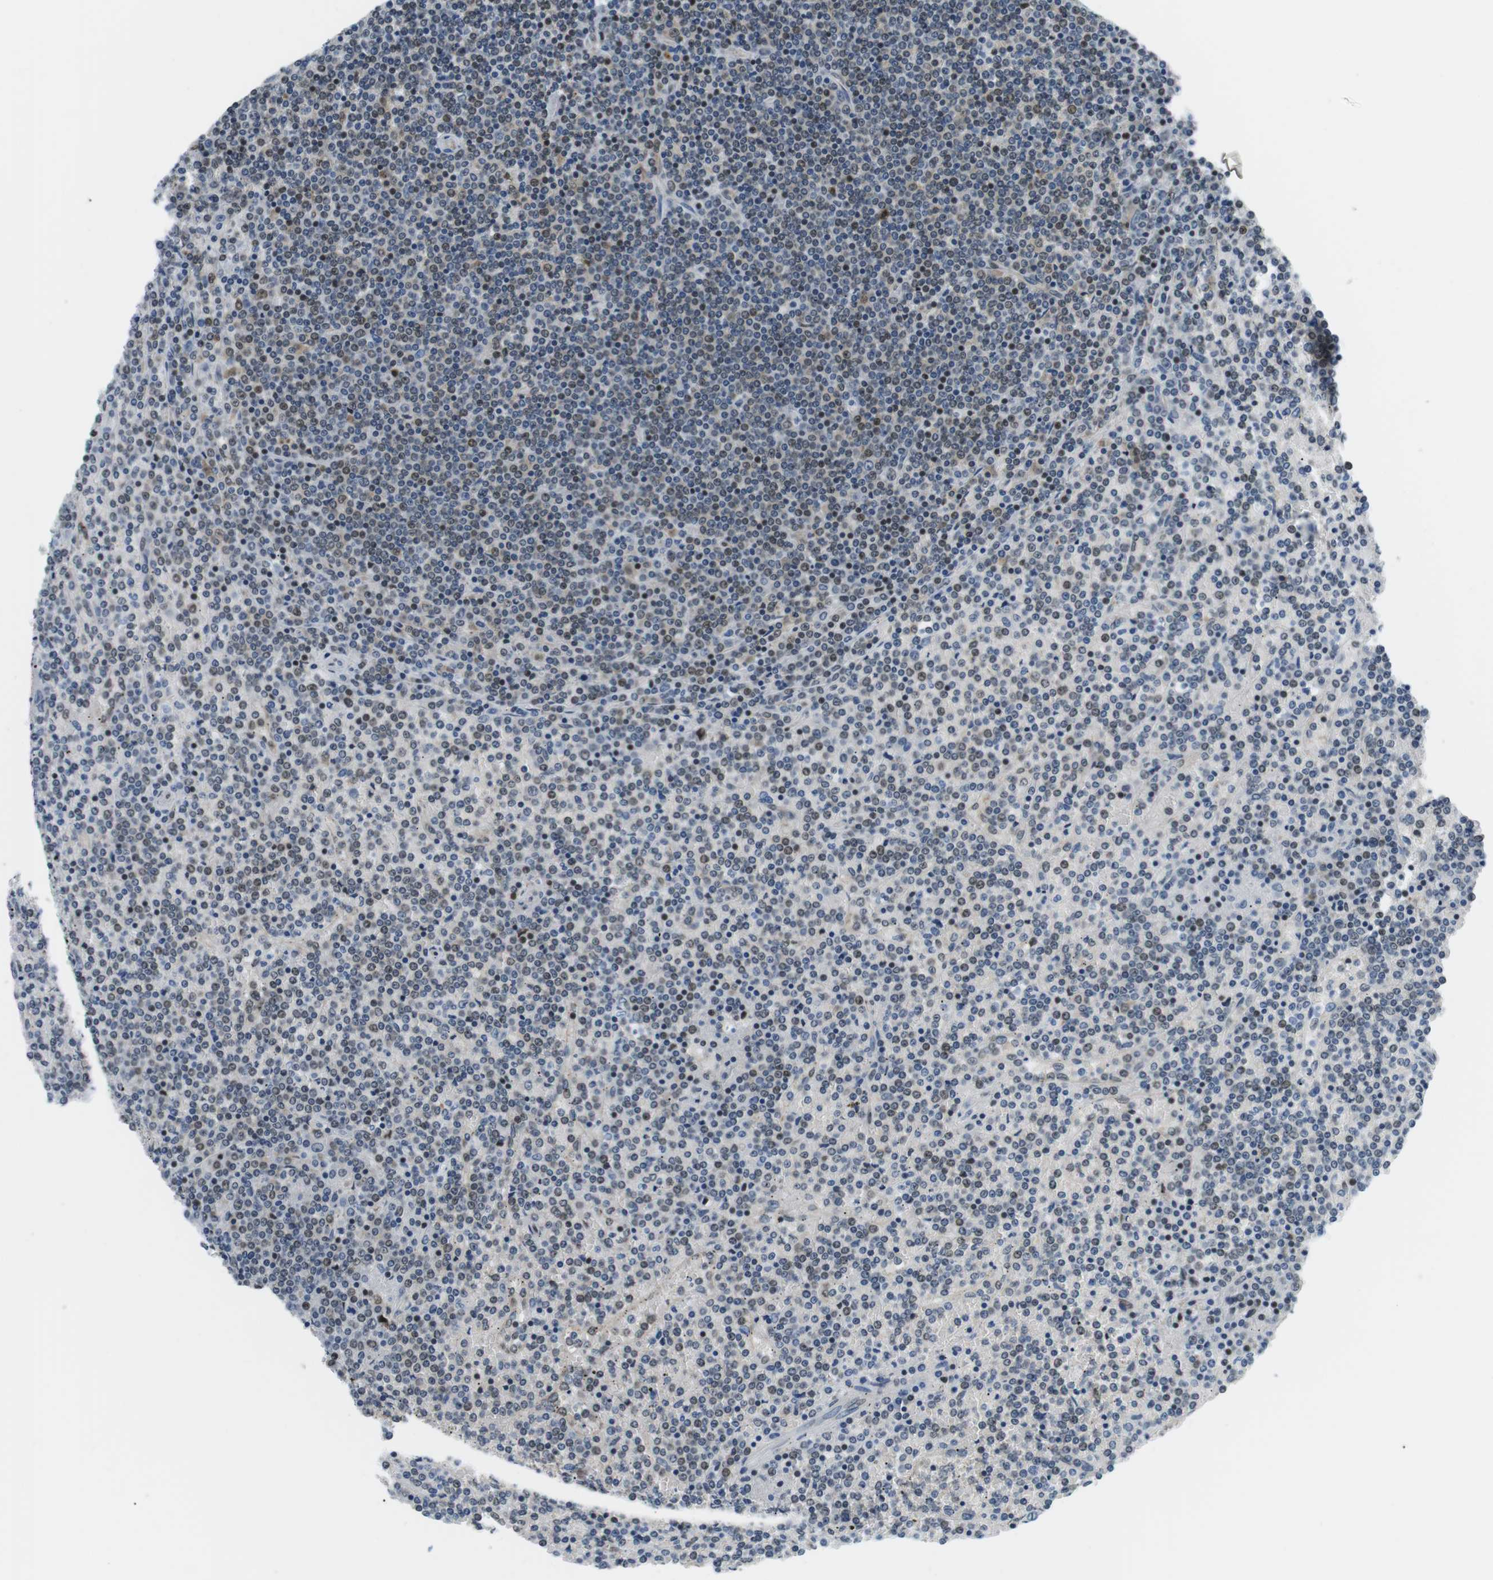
{"staining": {"intensity": "weak", "quantity": "25%-75%", "location": "nuclear"}, "tissue": "lymphoma", "cell_type": "Tumor cells", "image_type": "cancer", "snomed": [{"axis": "morphology", "description": "Malignant lymphoma, non-Hodgkin's type, Low grade"}, {"axis": "topography", "description": "Spleen"}], "caption": "Approximately 25%-75% of tumor cells in malignant lymphoma, non-Hodgkin's type (low-grade) reveal weak nuclear protein staining as visualized by brown immunohistochemical staining.", "gene": "CSNK2B", "patient": {"sex": "female", "age": 19}}